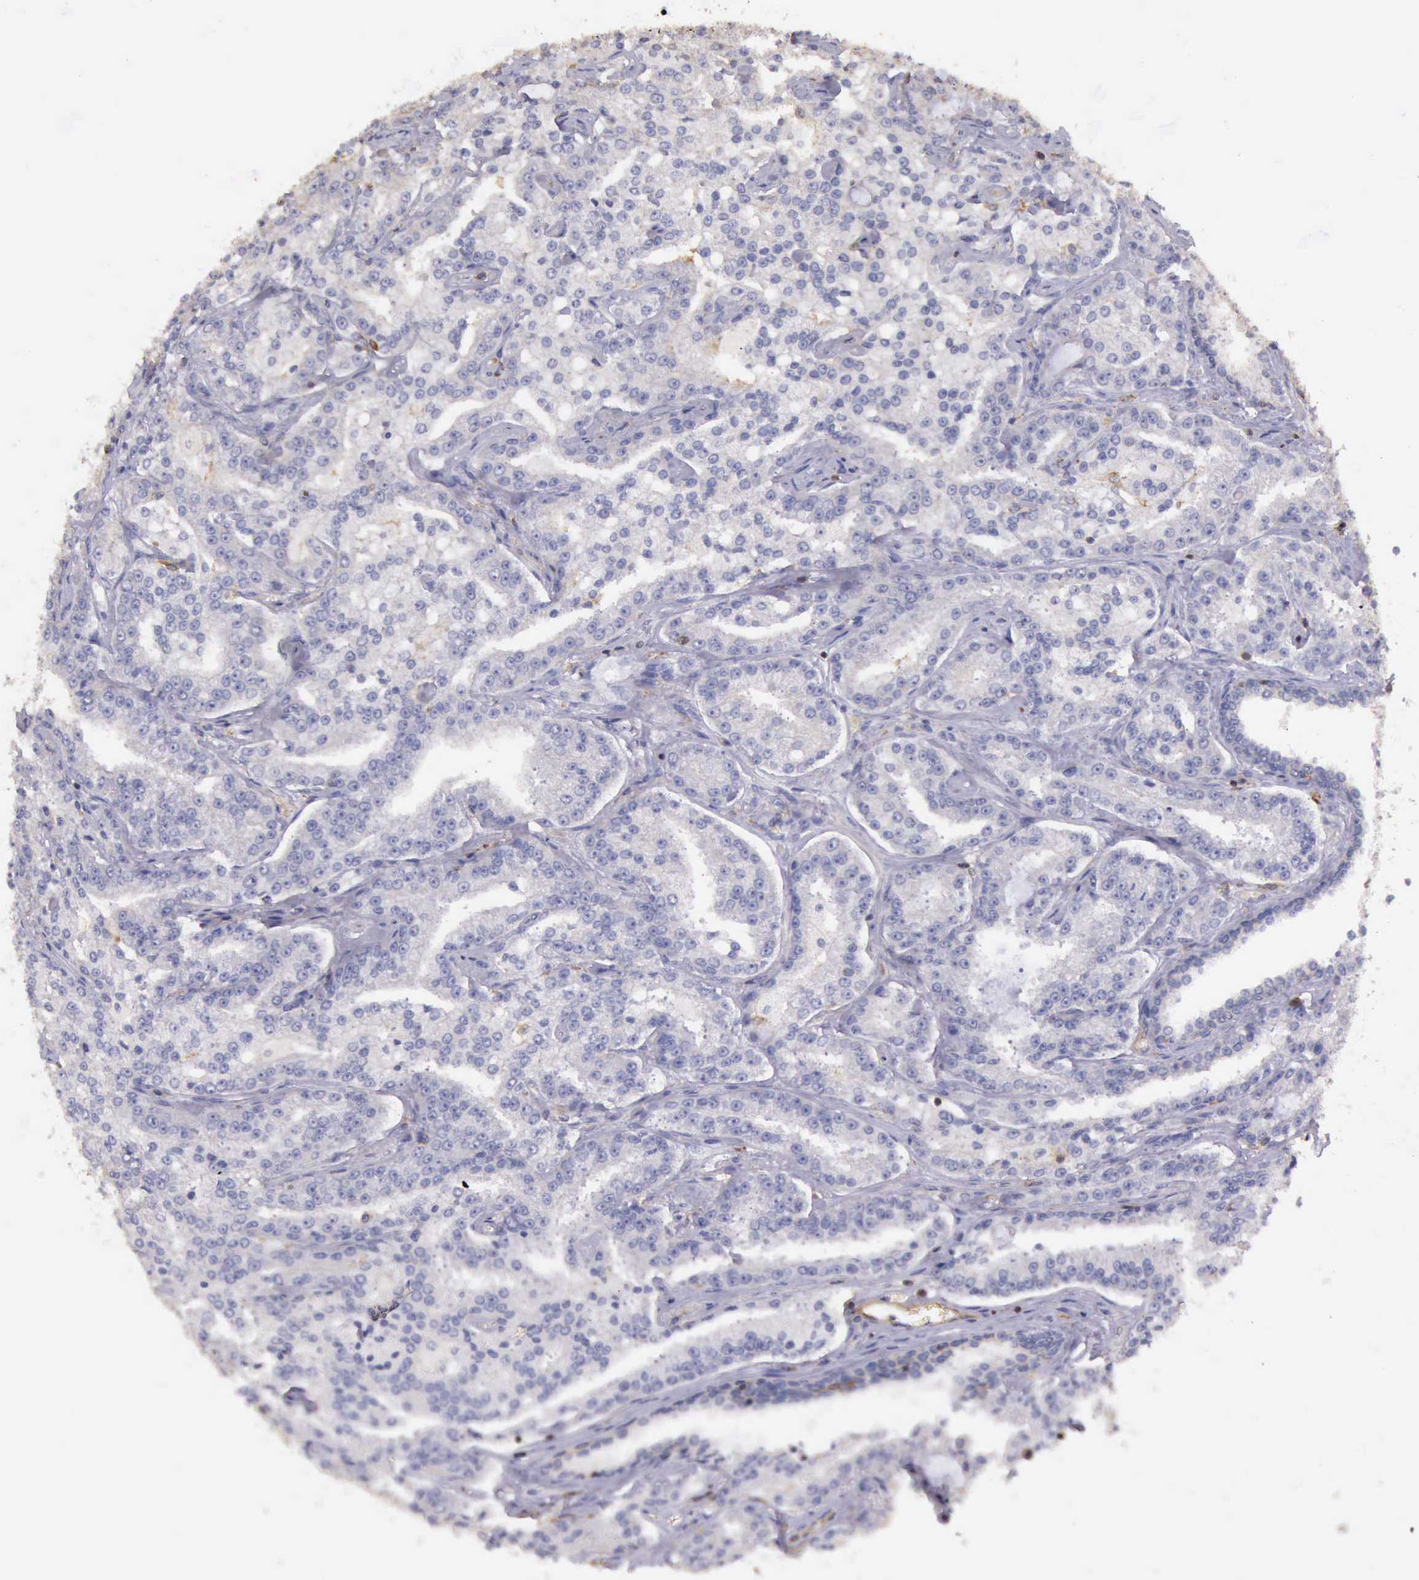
{"staining": {"intensity": "weak", "quantity": "<25%", "location": "cytoplasmic/membranous"}, "tissue": "prostate cancer", "cell_type": "Tumor cells", "image_type": "cancer", "snomed": [{"axis": "morphology", "description": "Adenocarcinoma, Medium grade"}, {"axis": "topography", "description": "Prostate"}], "caption": "This is an immunohistochemistry histopathology image of human prostate medium-grade adenocarcinoma. There is no positivity in tumor cells.", "gene": "ARHGAP4", "patient": {"sex": "male", "age": 72}}